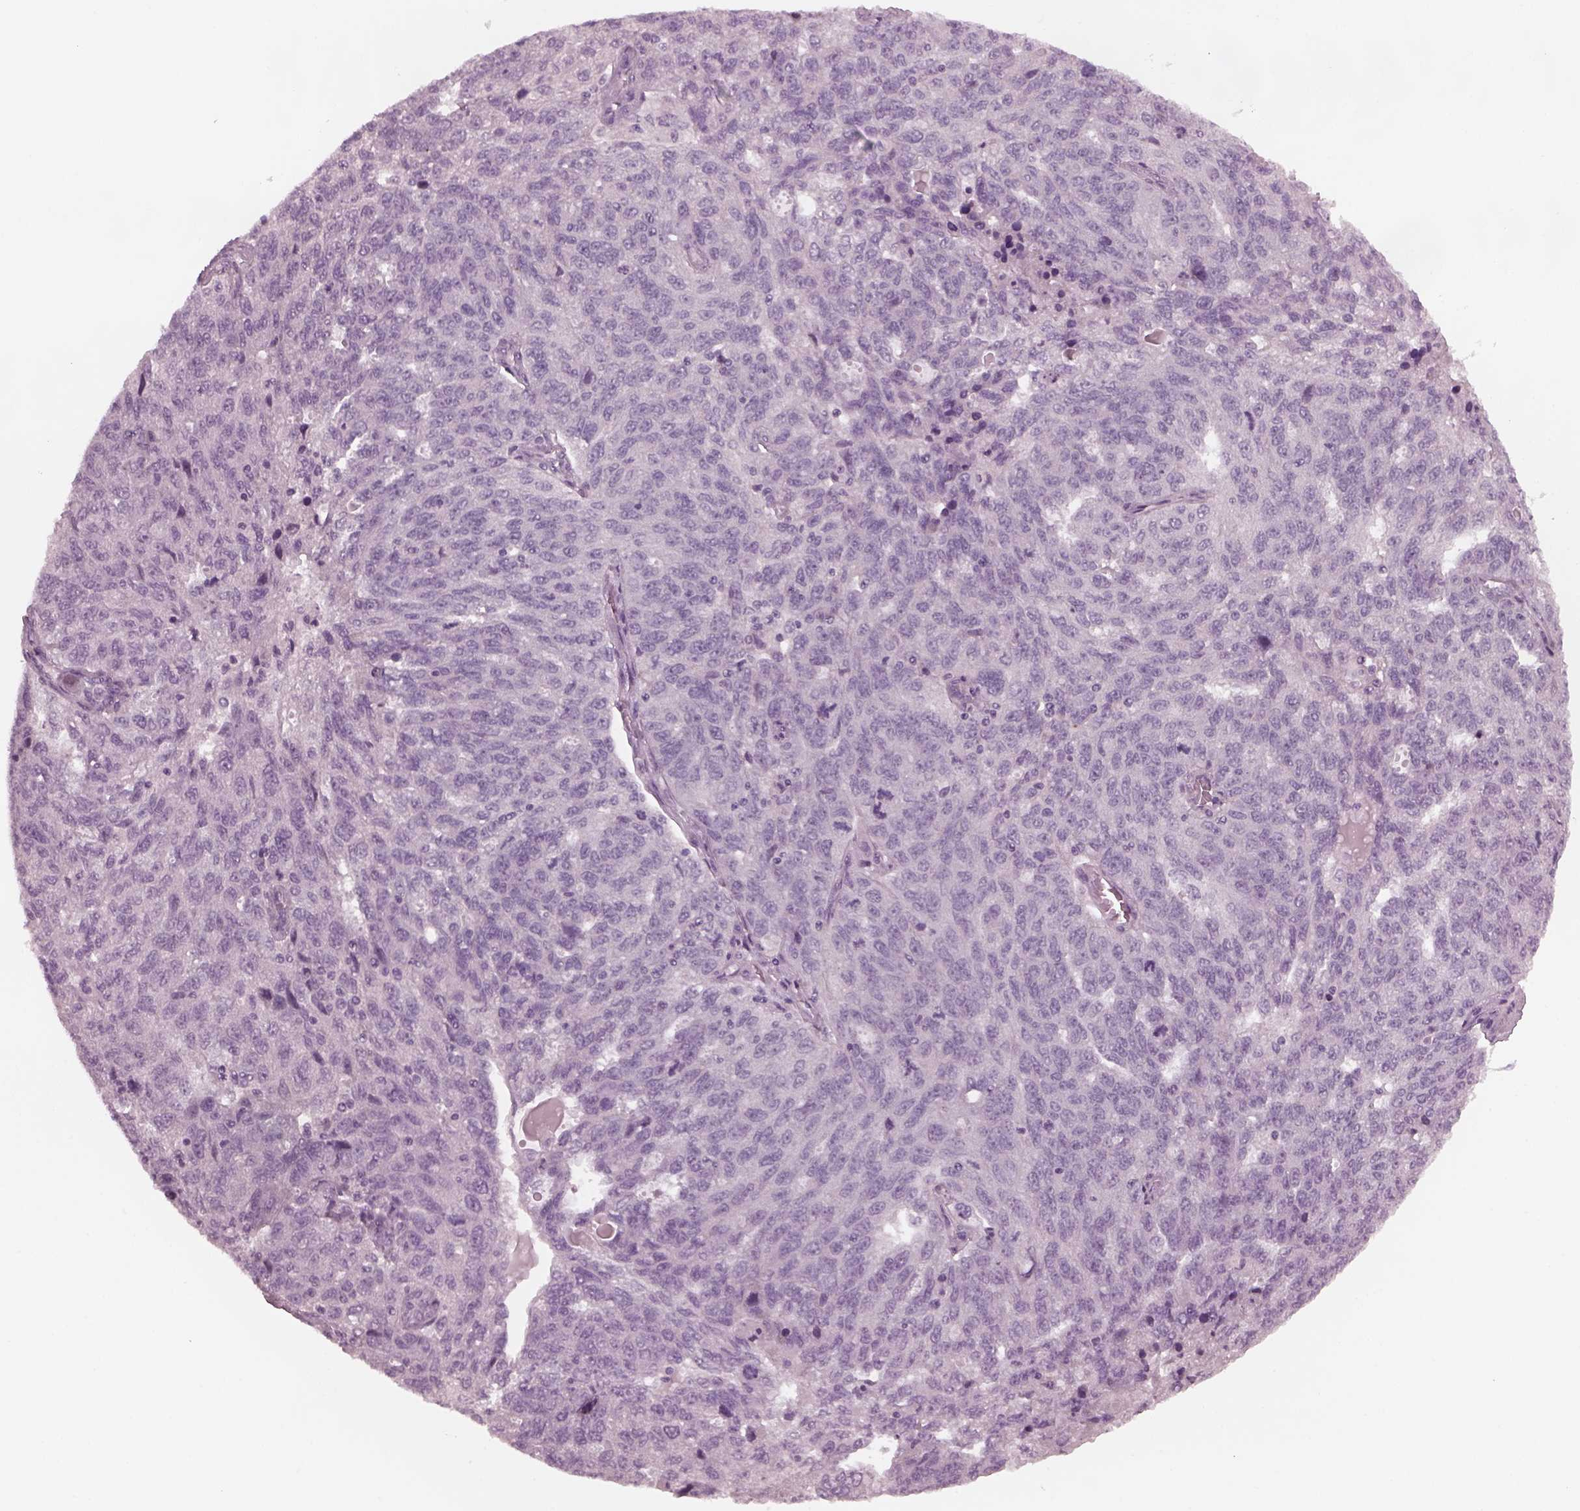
{"staining": {"intensity": "negative", "quantity": "none", "location": "none"}, "tissue": "ovarian cancer", "cell_type": "Tumor cells", "image_type": "cancer", "snomed": [{"axis": "morphology", "description": "Cystadenocarcinoma, serous, NOS"}, {"axis": "topography", "description": "Ovary"}], "caption": "DAB immunohistochemical staining of serous cystadenocarcinoma (ovarian) displays no significant expression in tumor cells.", "gene": "YY2", "patient": {"sex": "female", "age": 71}}